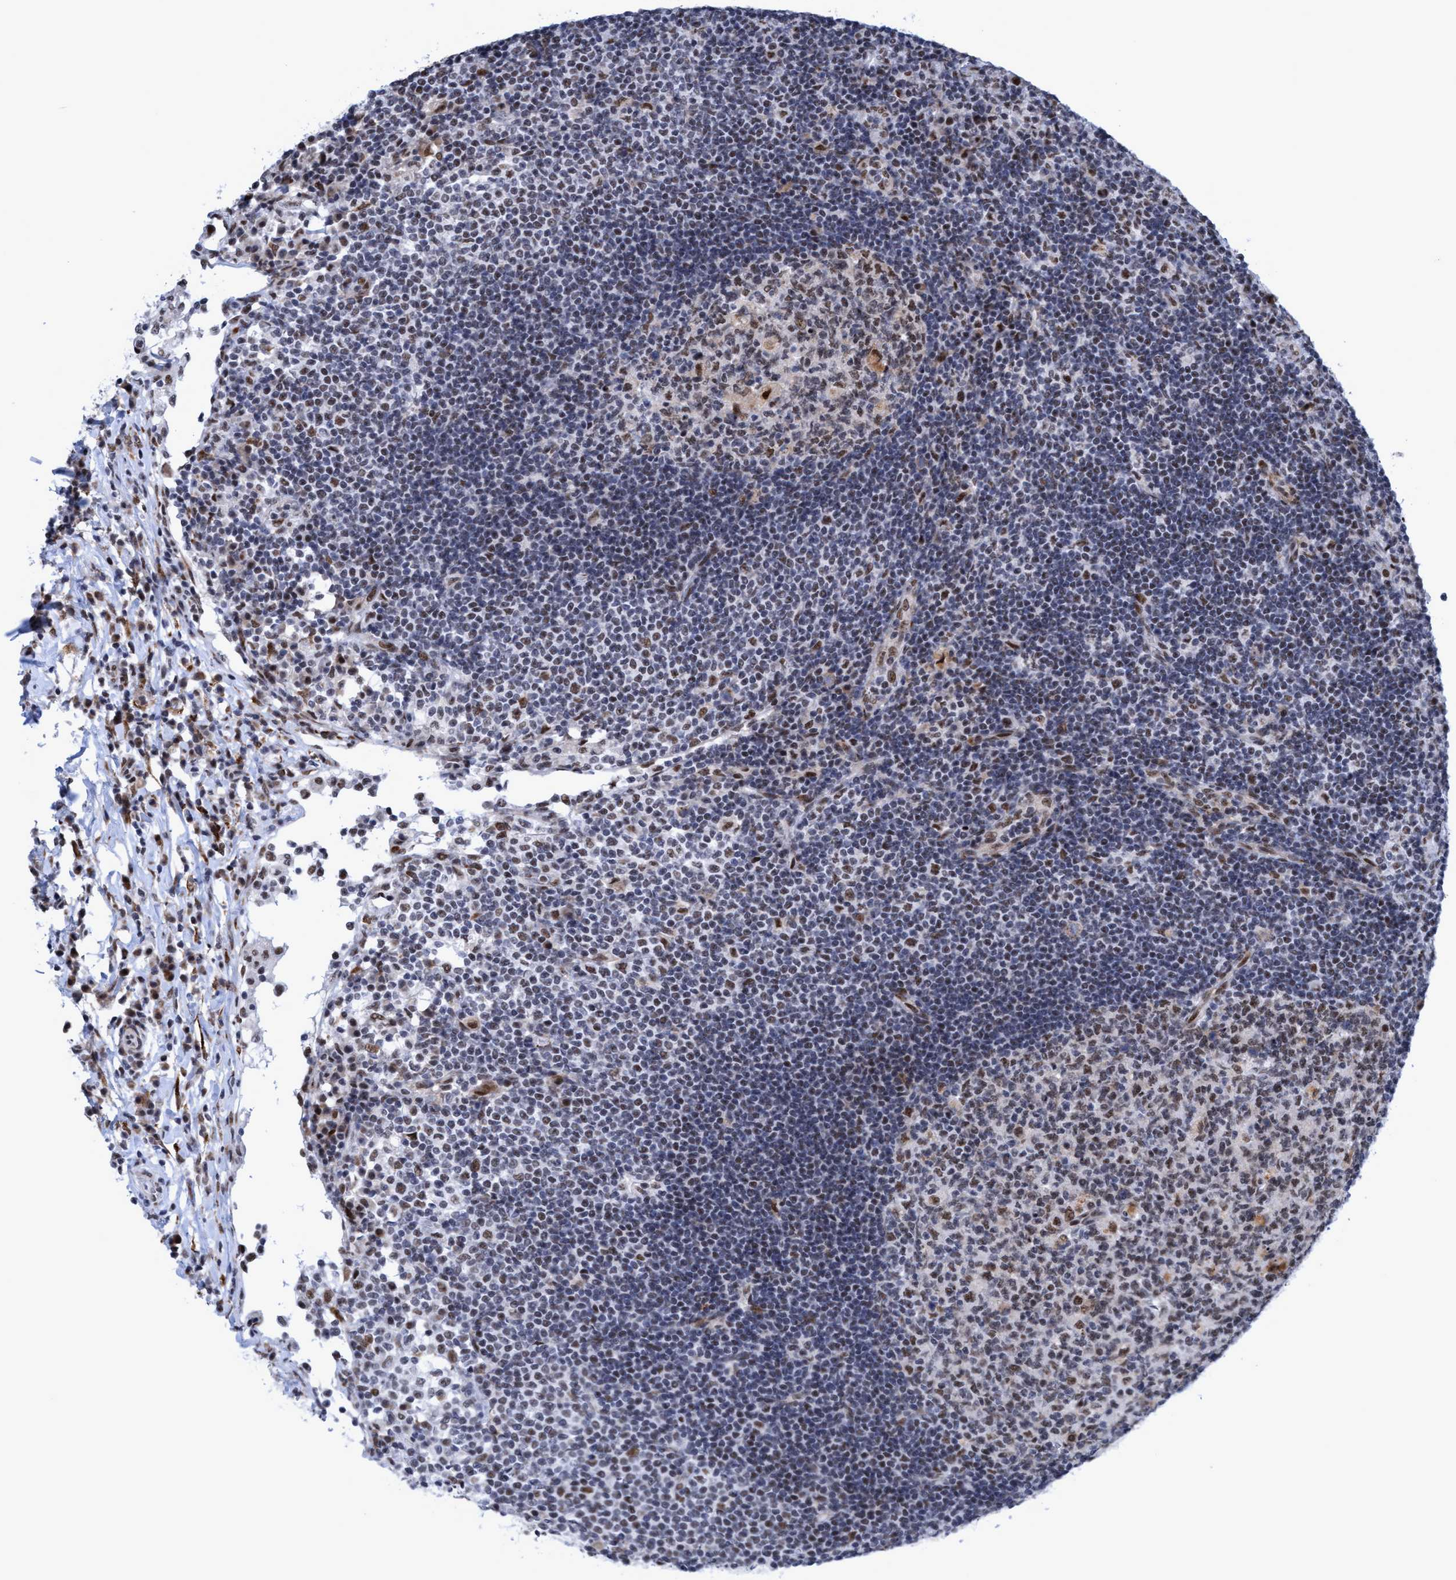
{"staining": {"intensity": "weak", "quantity": ">75%", "location": "nuclear"}, "tissue": "lymph node", "cell_type": "Germinal center cells", "image_type": "normal", "snomed": [{"axis": "morphology", "description": "Normal tissue, NOS"}, {"axis": "topography", "description": "Lymph node"}], "caption": "A brown stain shows weak nuclear staining of a protein in germinal center cells of normal human lymph node. (DAB (3,3'-diaminobenzidine) IHC with brightfield microscopy, high magnification).", "gene": "GLT6D1", "patient": {"sex": "female", "age": 53}}